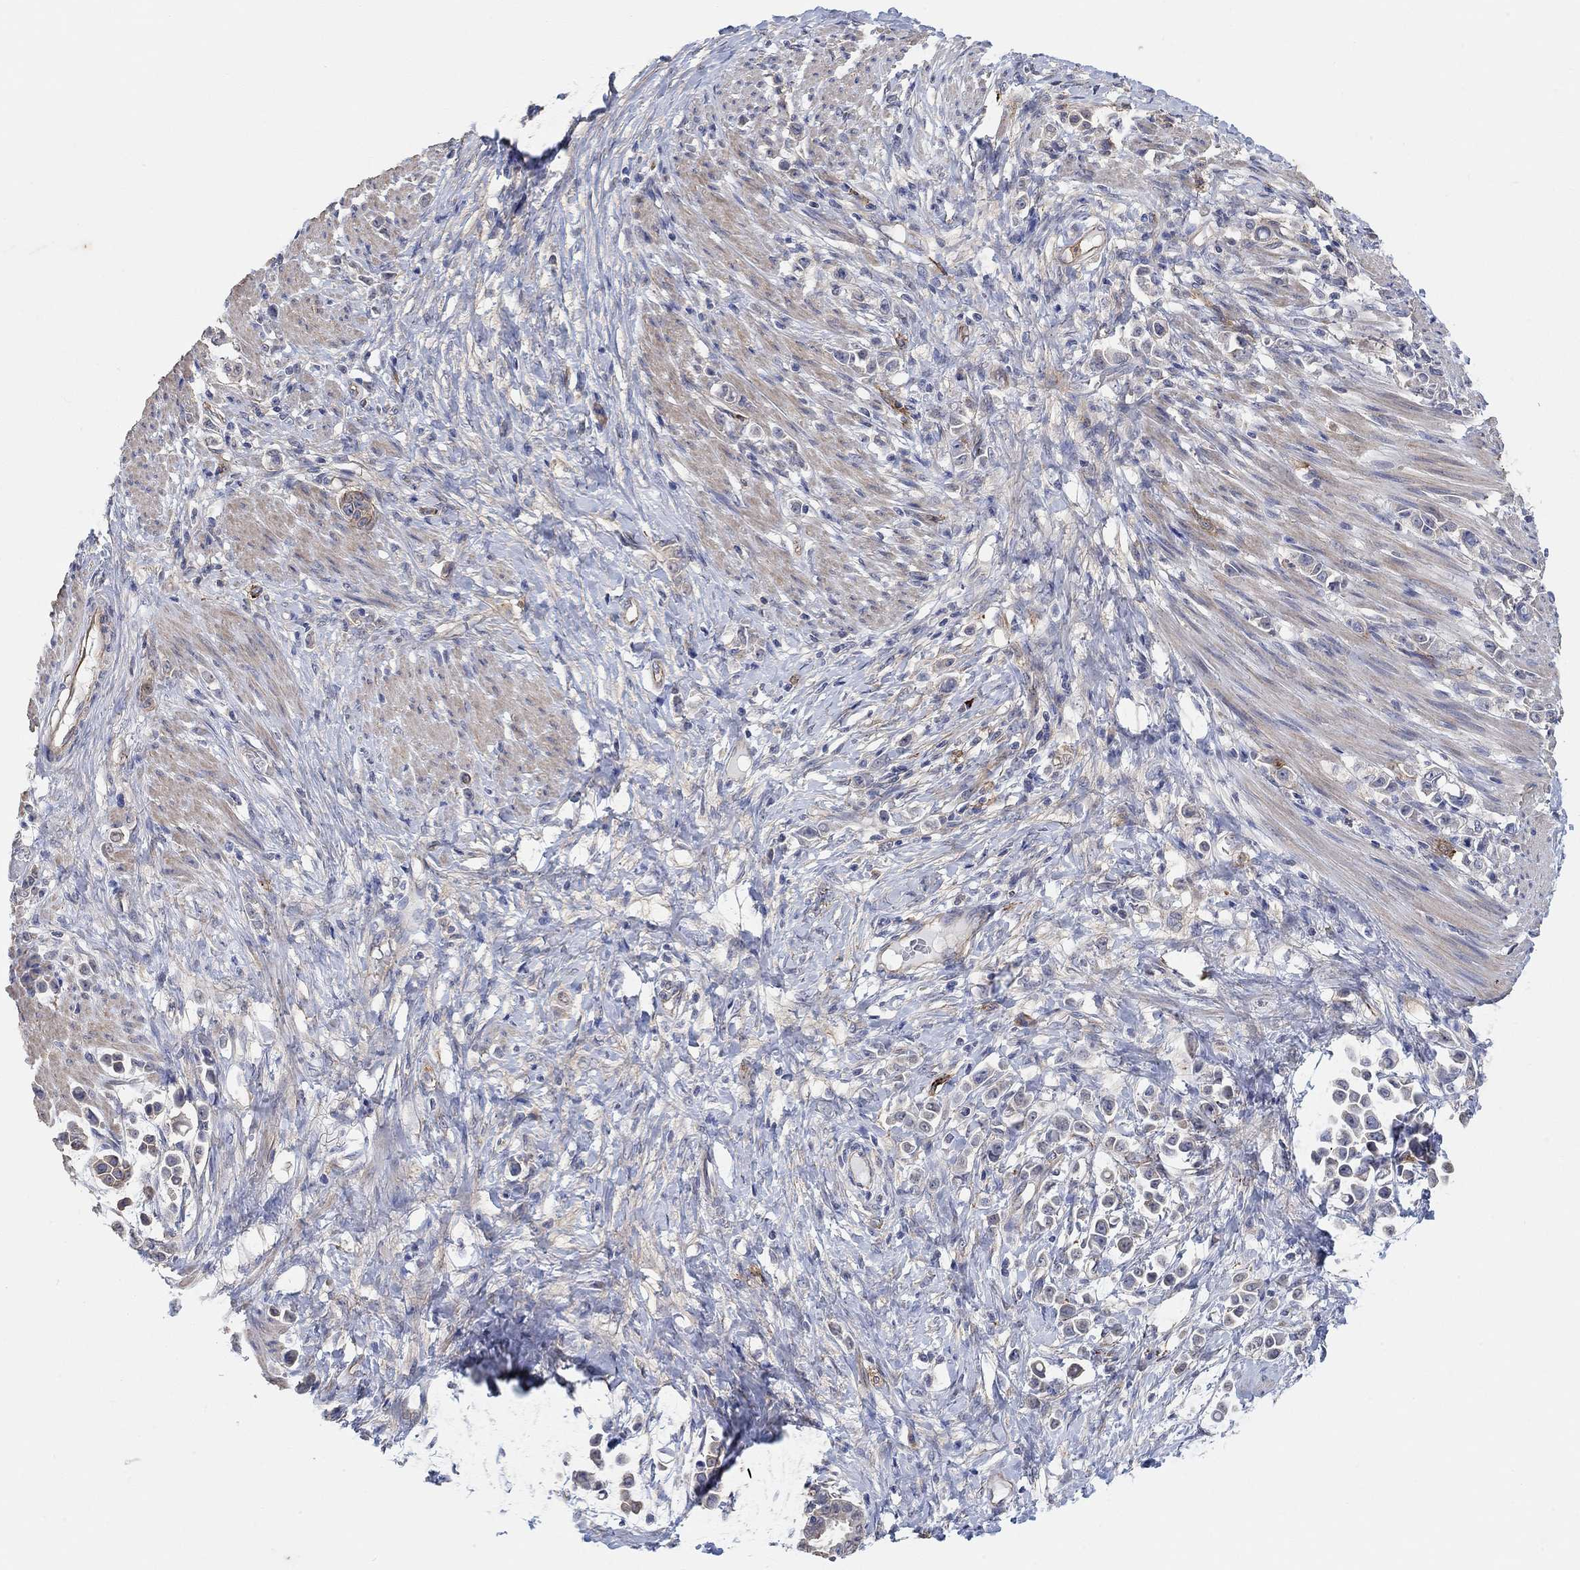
{"staining": {"intensity": "weak", "quantity": "<25%", "location": "cytoplasmic/membranous"}, "tissue": "stomach cancer", "cell_type": "Tumor cells", "image_type": "cancer", "snomed": [{"axis": "morphology", "description": "Adenocarcinoma, NOS"}, {"axis": "topography", "description": "Stomach"}], "caption": "DAB immunohistochemical staining of stomach cancer reveals no significant expression in tumor cells. (DAB (3,3'-diaminobenzidine) immunohistochemistry, high magnification).", "gene": "SYT16", "patient": {"sex": "male", "age": 82}}